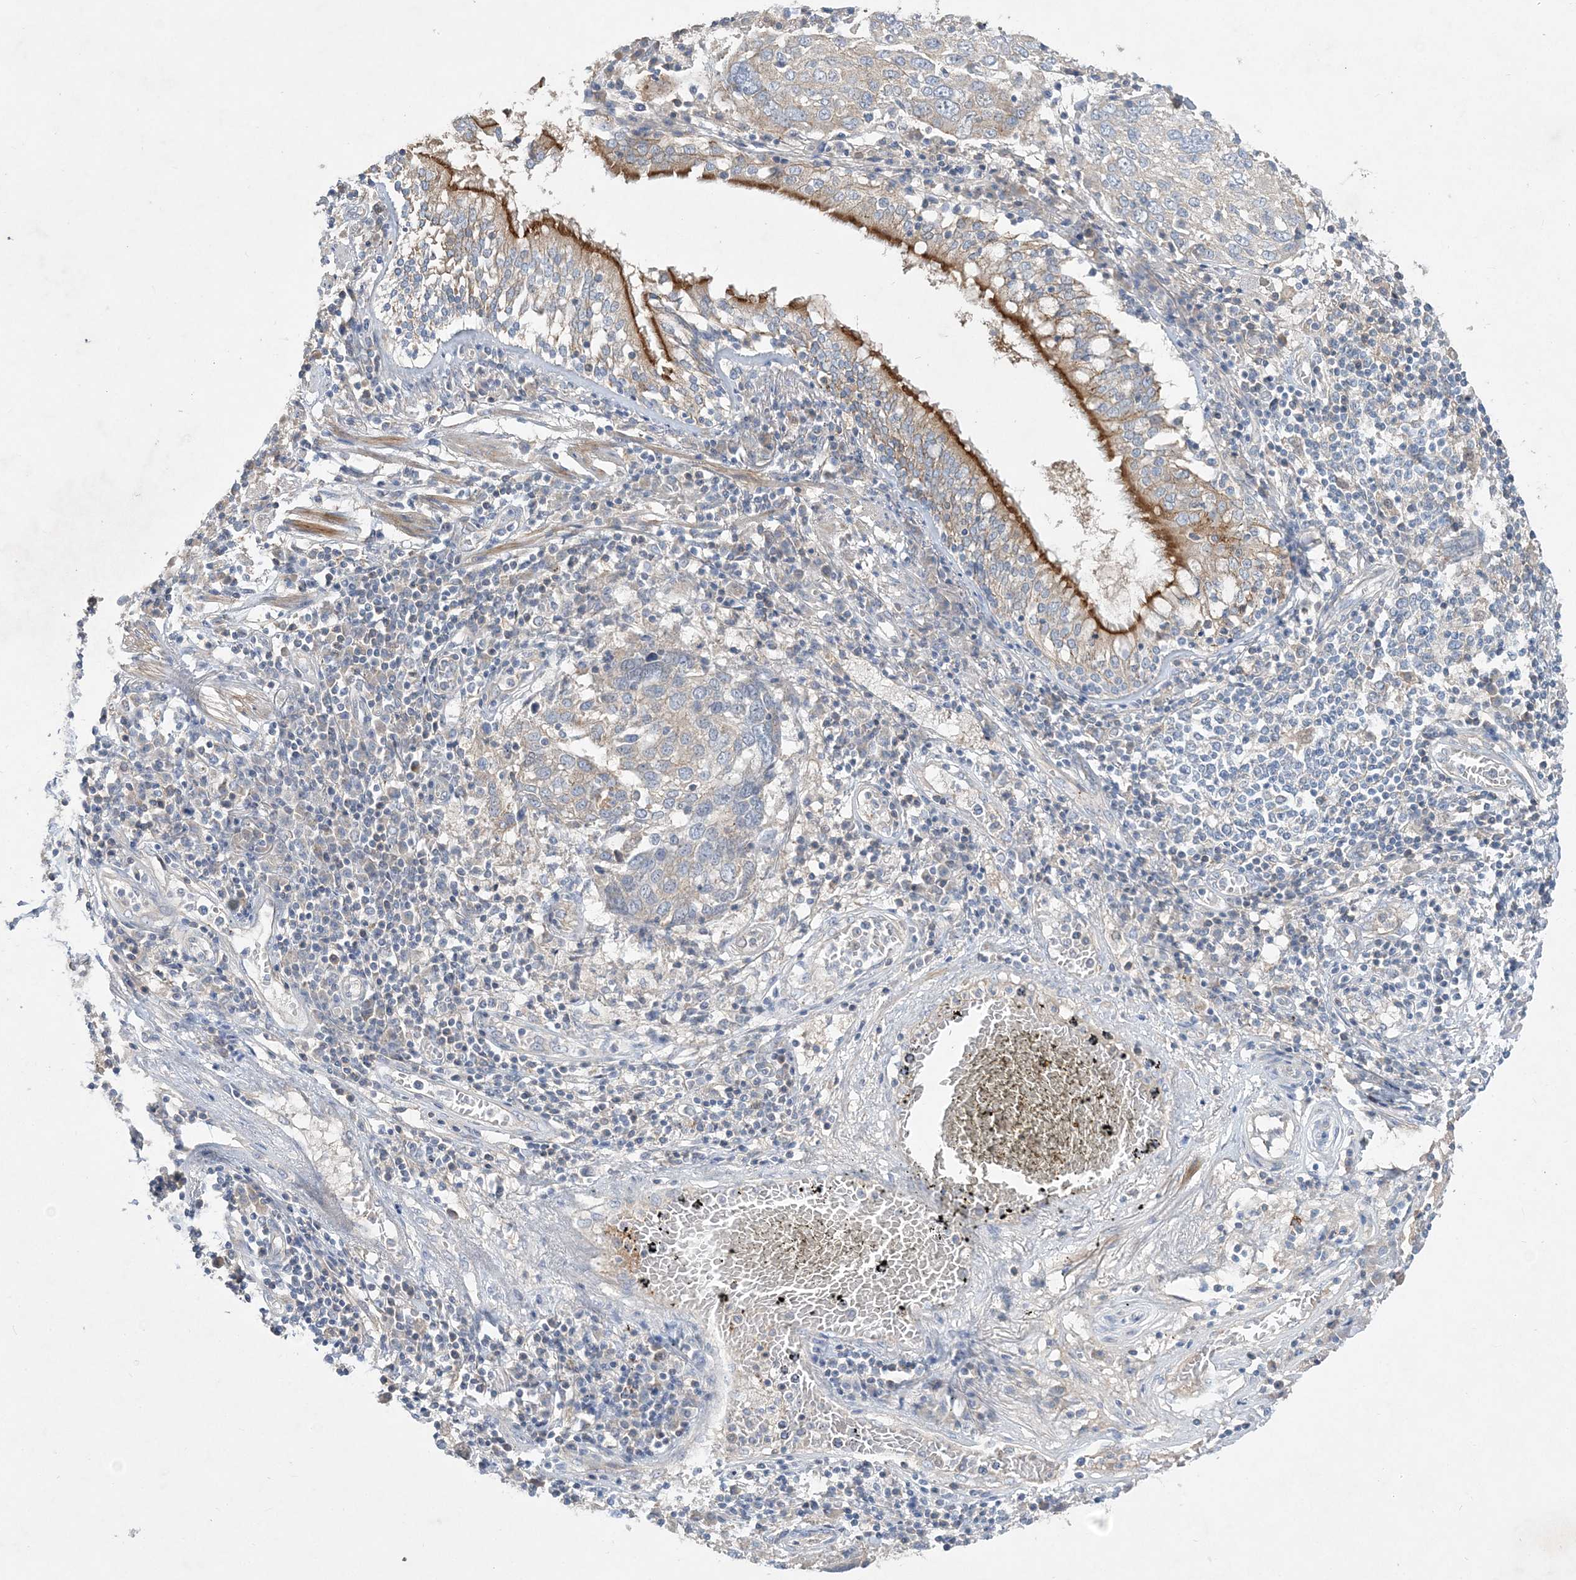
{"staining": {"intensity": "negative", "quantity": "none", "location": "none"}, "tissue": "lung cancer", "cell_type": "Tumor cells", "image_type": "cancer", "snomed": [{"axis": "morphology", "description": "Squamous cell carcinoma, NOS"}, {"axis": "topography", "description": "Lung"}], "caption": "Immunohistochemistry micrograph of human lung squamous cell carcinoma stained for a protein (brown), which exhibits no positivity in tumor cells.", "gene": "ADCK2", "patient": {"sex": "male", "age": 65}}